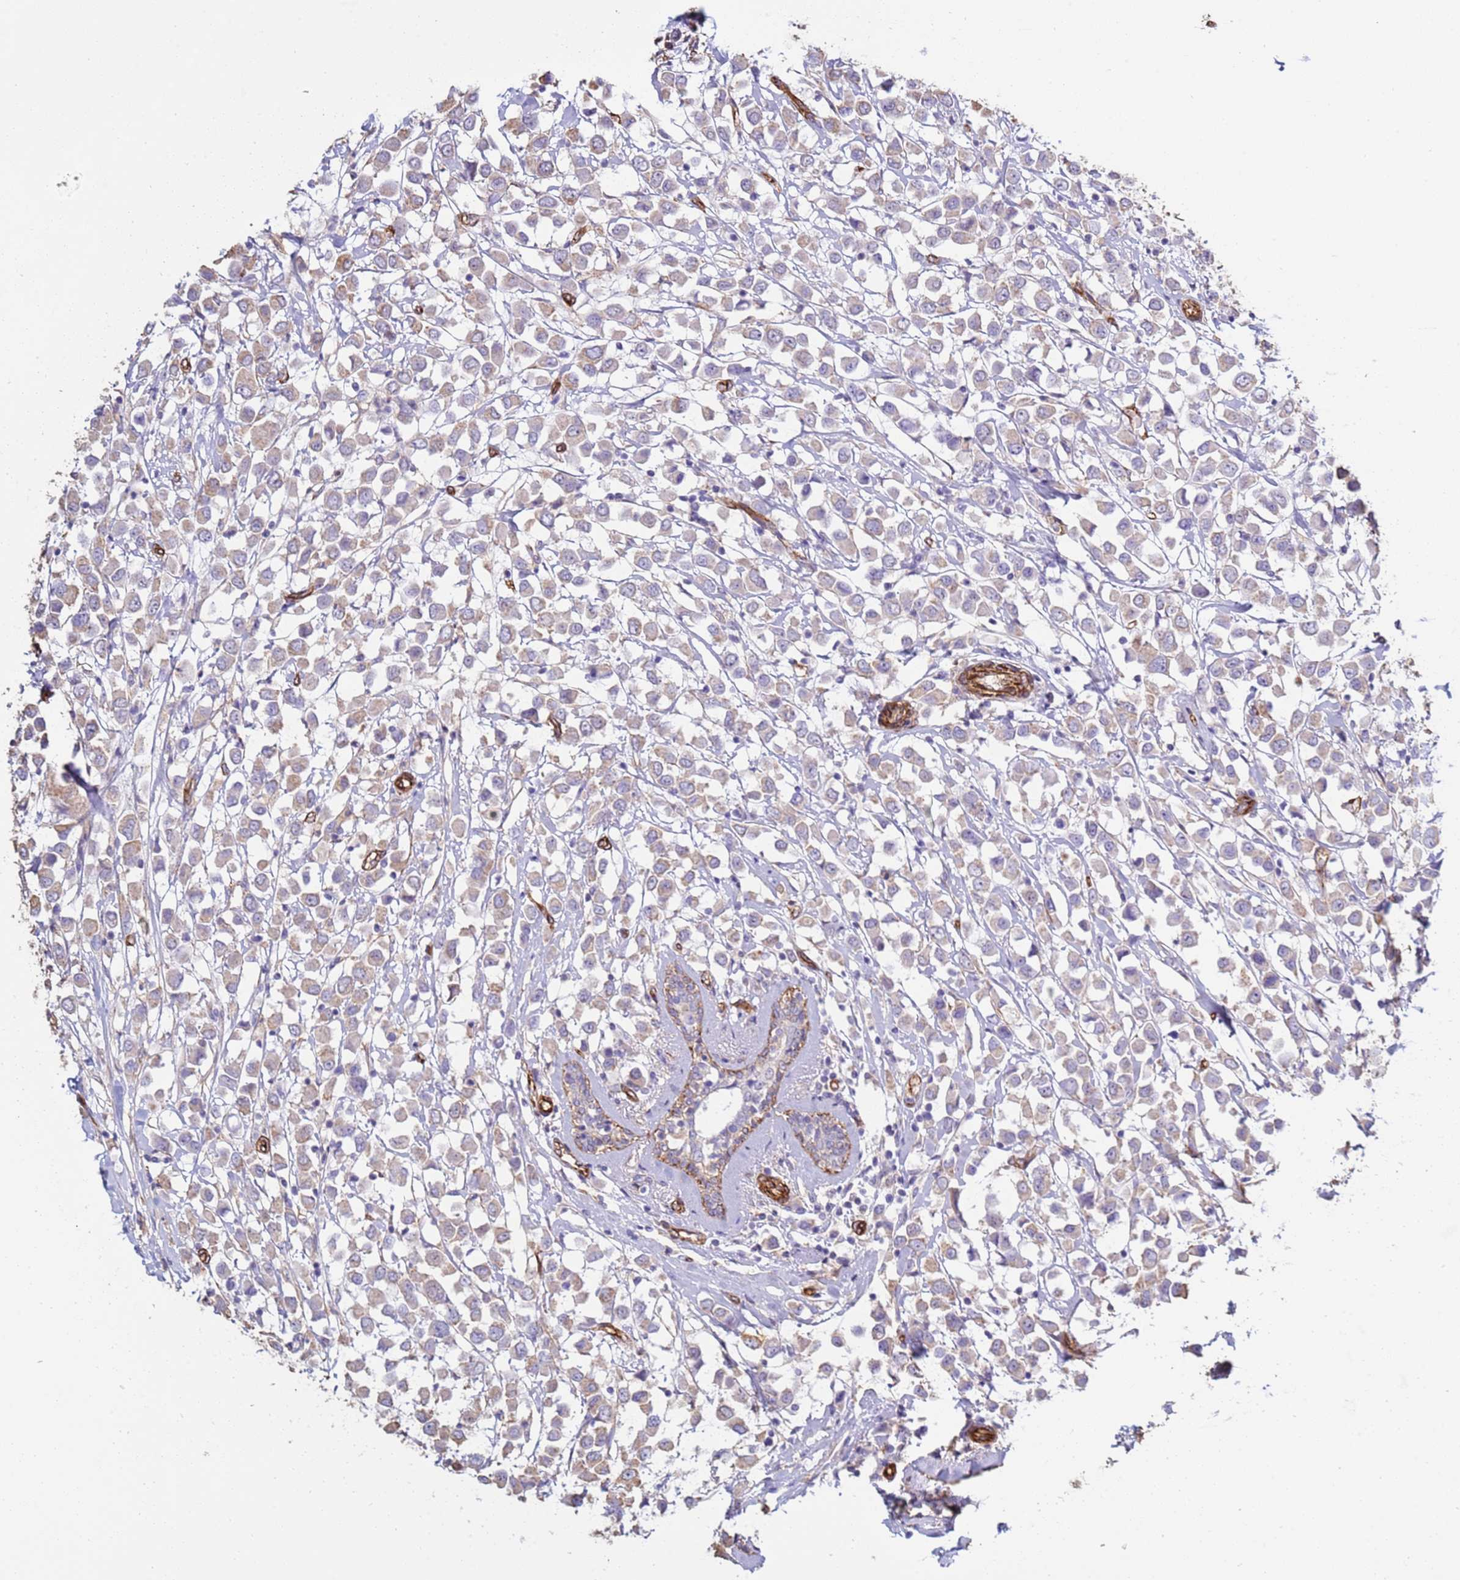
{"staining": {"intensity": "weak", "quantity": "25%-75%", "location": "cytoplasmic/membranous"}, "tissue": "breast cancer", "cell_type": "Tumor cells", "image_type": "cancer", "snomed": [{"axis": "morphology", "description": "Duct carcinoma"}, {"axis": "topography", "description": "Breast"}], "caption": "A micrograph of breast intraductal carcinoma stained for a protein displays weak cytoplasmic/membranous brown staining in tumor cells.", "gene": "GASK1A", "patient": {"sex": "female", "age": 61}}